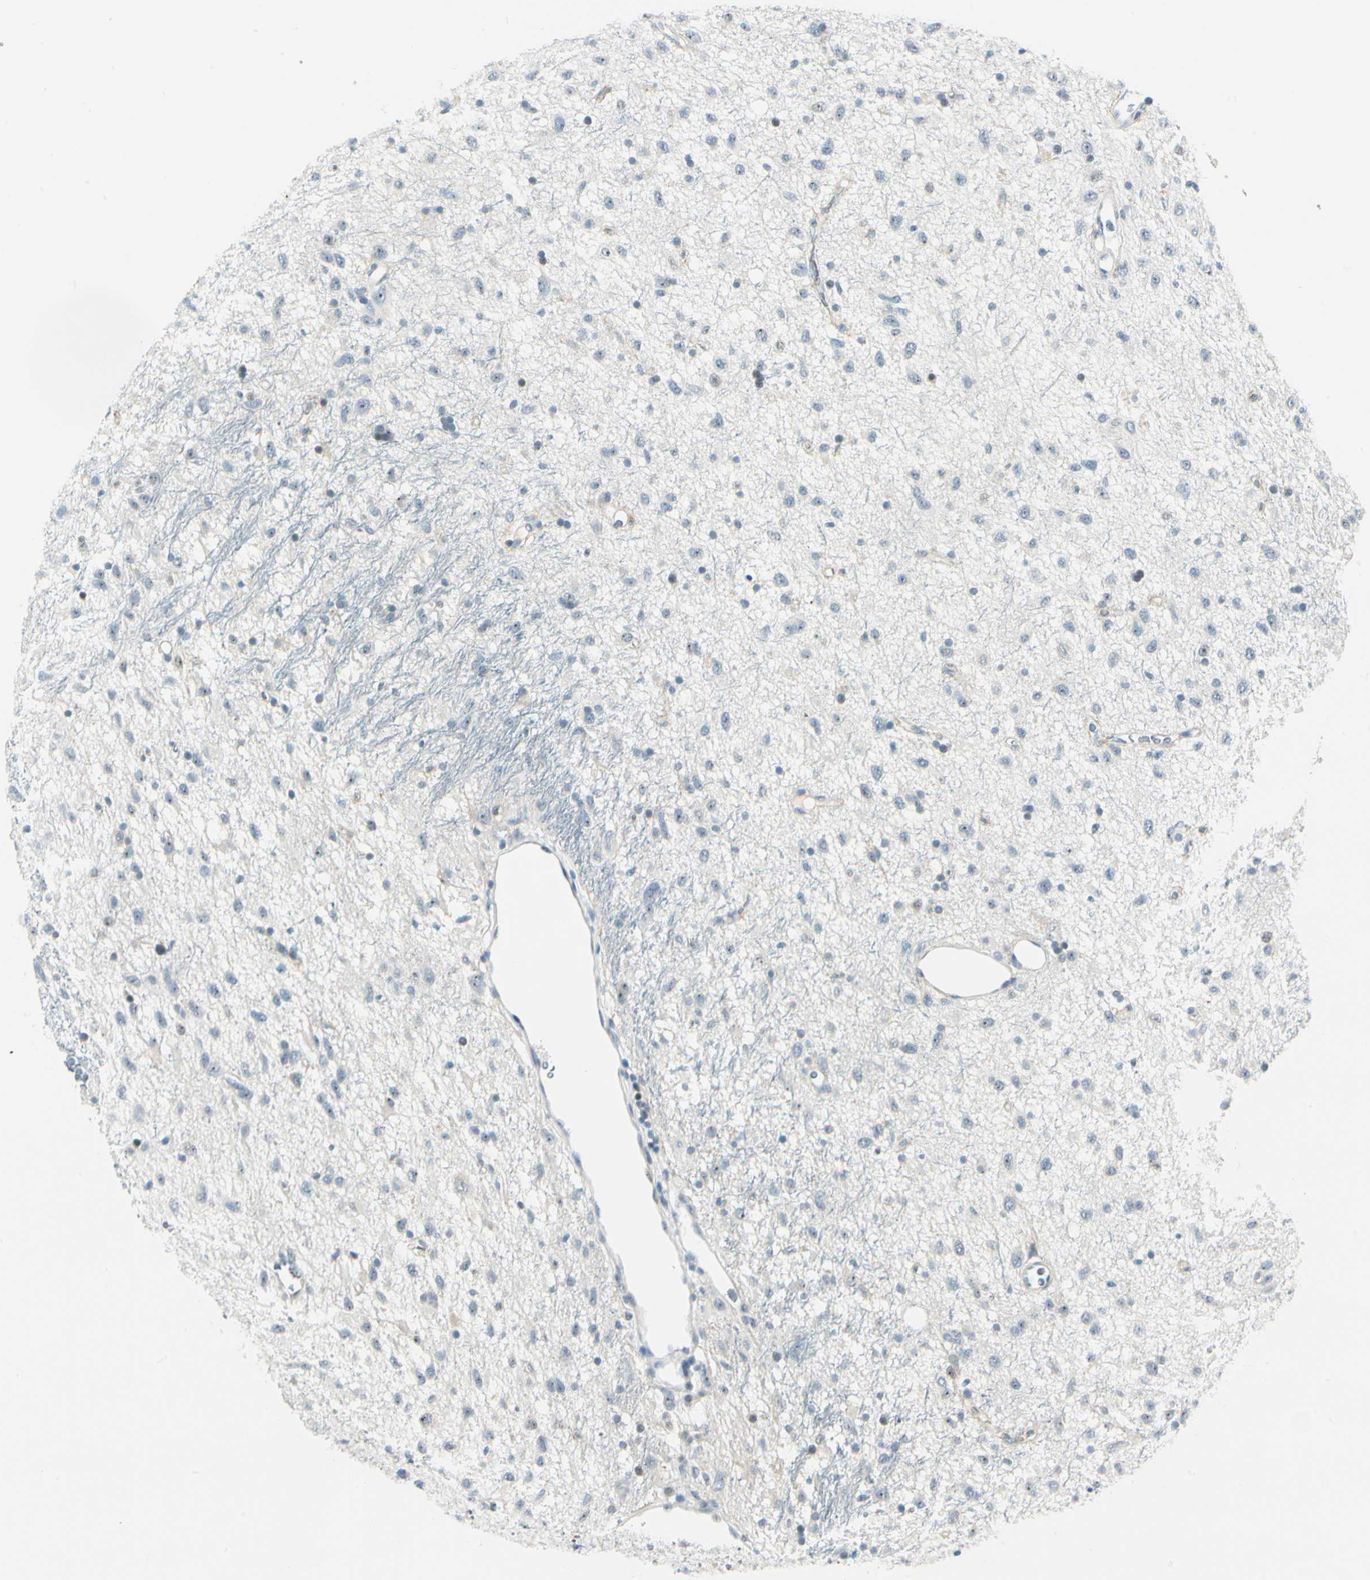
{"staining": {"intensity": "weak", "quantity": "<25%", "location": "nuclear"}, "tissue": "glioma", "cell_type": "Tumor cells", "image_type": "cancer", "snomed": [{"axis": "morphology", "description": "Glioma, malignant, Low grade"}, {"axis": "topography", "description": "Brain"}], "caption": "Immunohistochemistry micrograph of human glioma stained for a protein (brown), which displays no expression in tumor cells.", "gene": "ZSCAN1", "patient": {"sex": "male", "age": 77}}